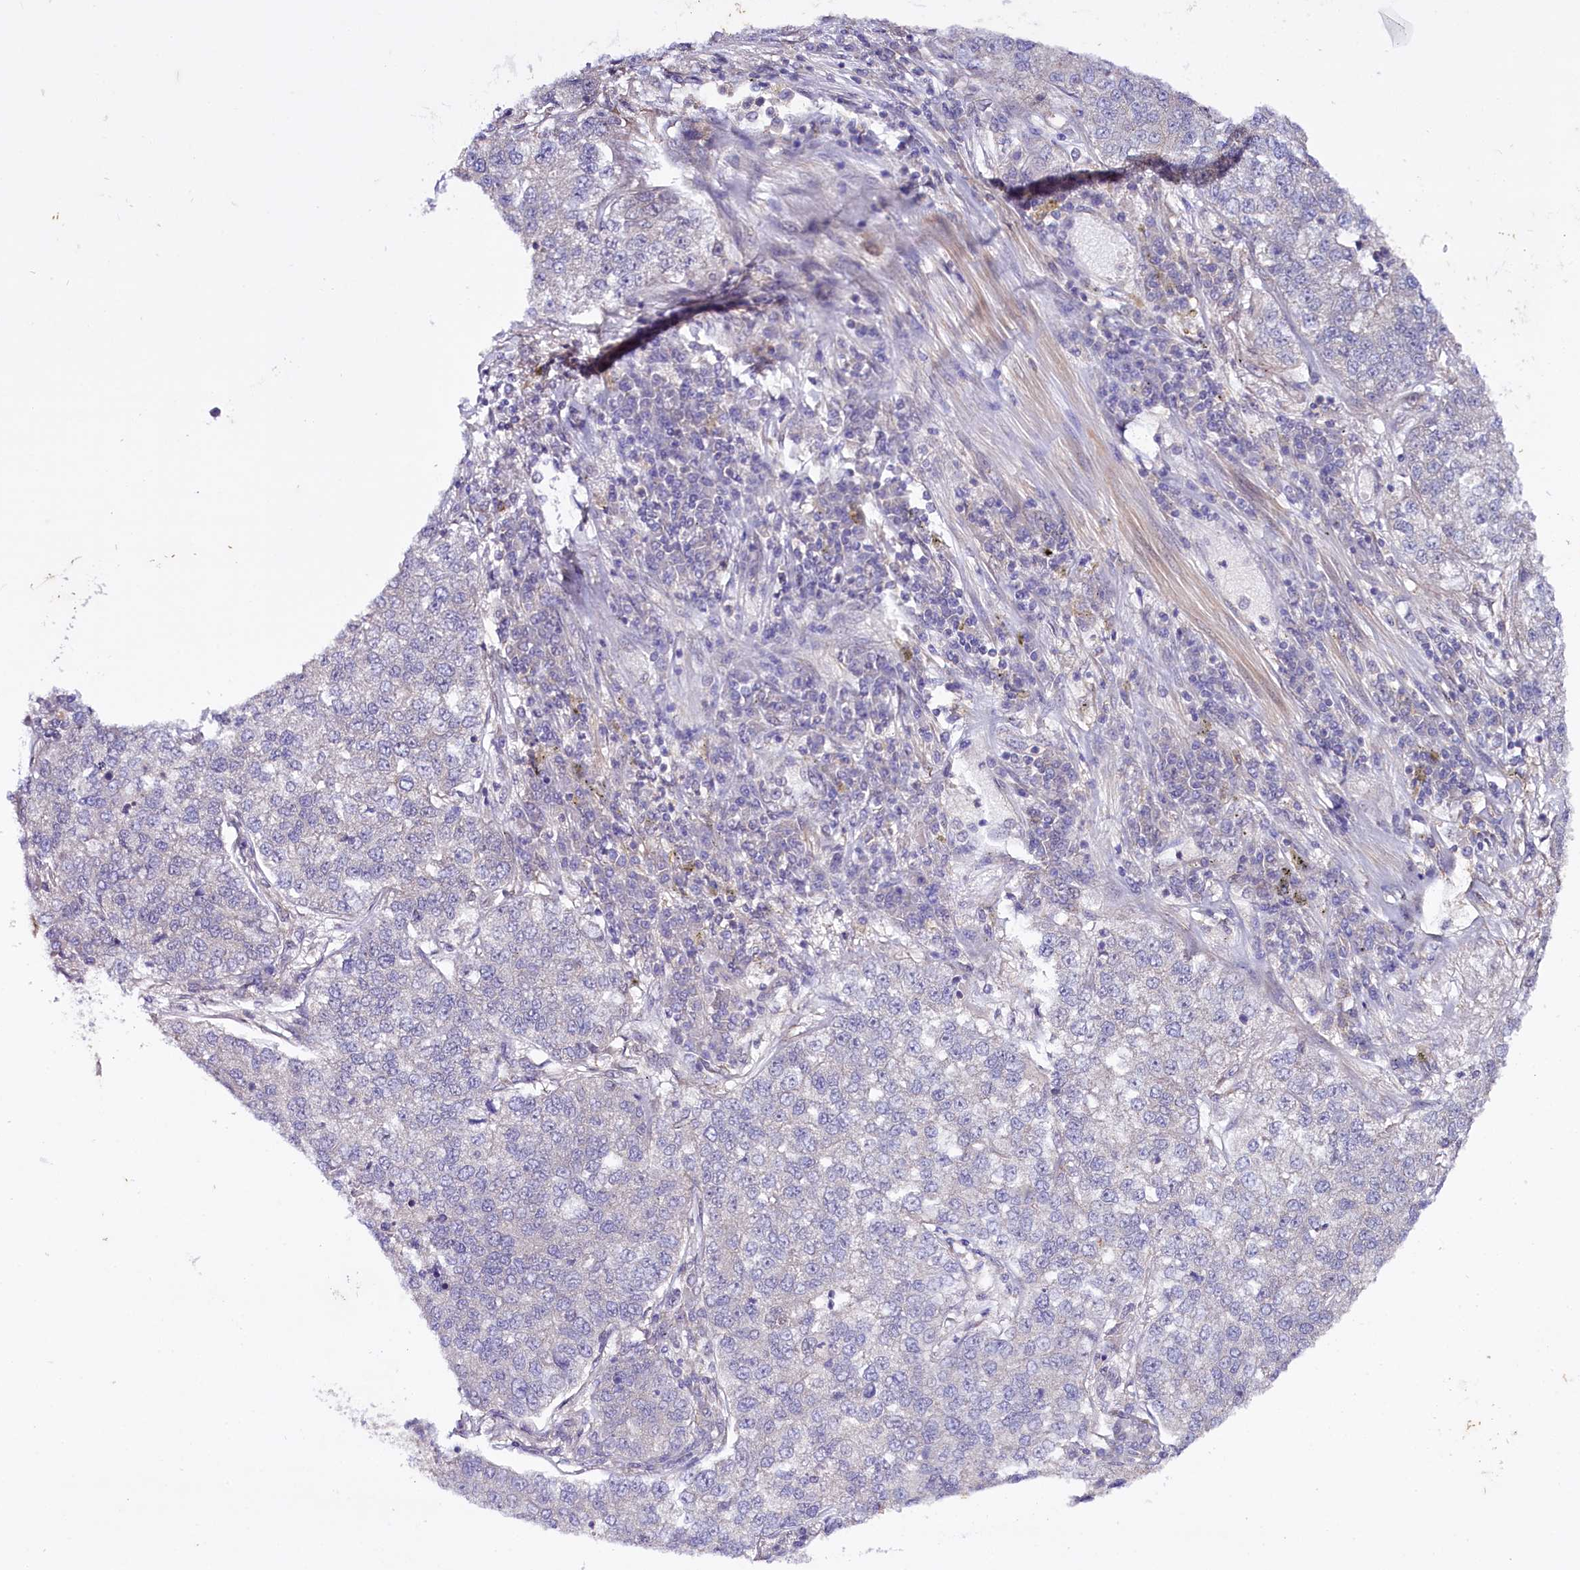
{"staining": {"intensity": "negative", "quantity": "none", "location": "none"}, "tissue": "lung cancer", "cell_type": "Tumor cells", "image_type": "cancer", "snomed": [{"axis": "morphology", "description": "Adenocarcinoma, NOS"}, {"axis": "topography", "description": "Lung"}], "caption": "High power microscopy photomicrograph of an IHC photomicrograph of lung adenocarcinoma, revealing no significant positivity in tumor cells.", "gene": "PHLDB1", "patient": {"sex": "male", "age": 49}}